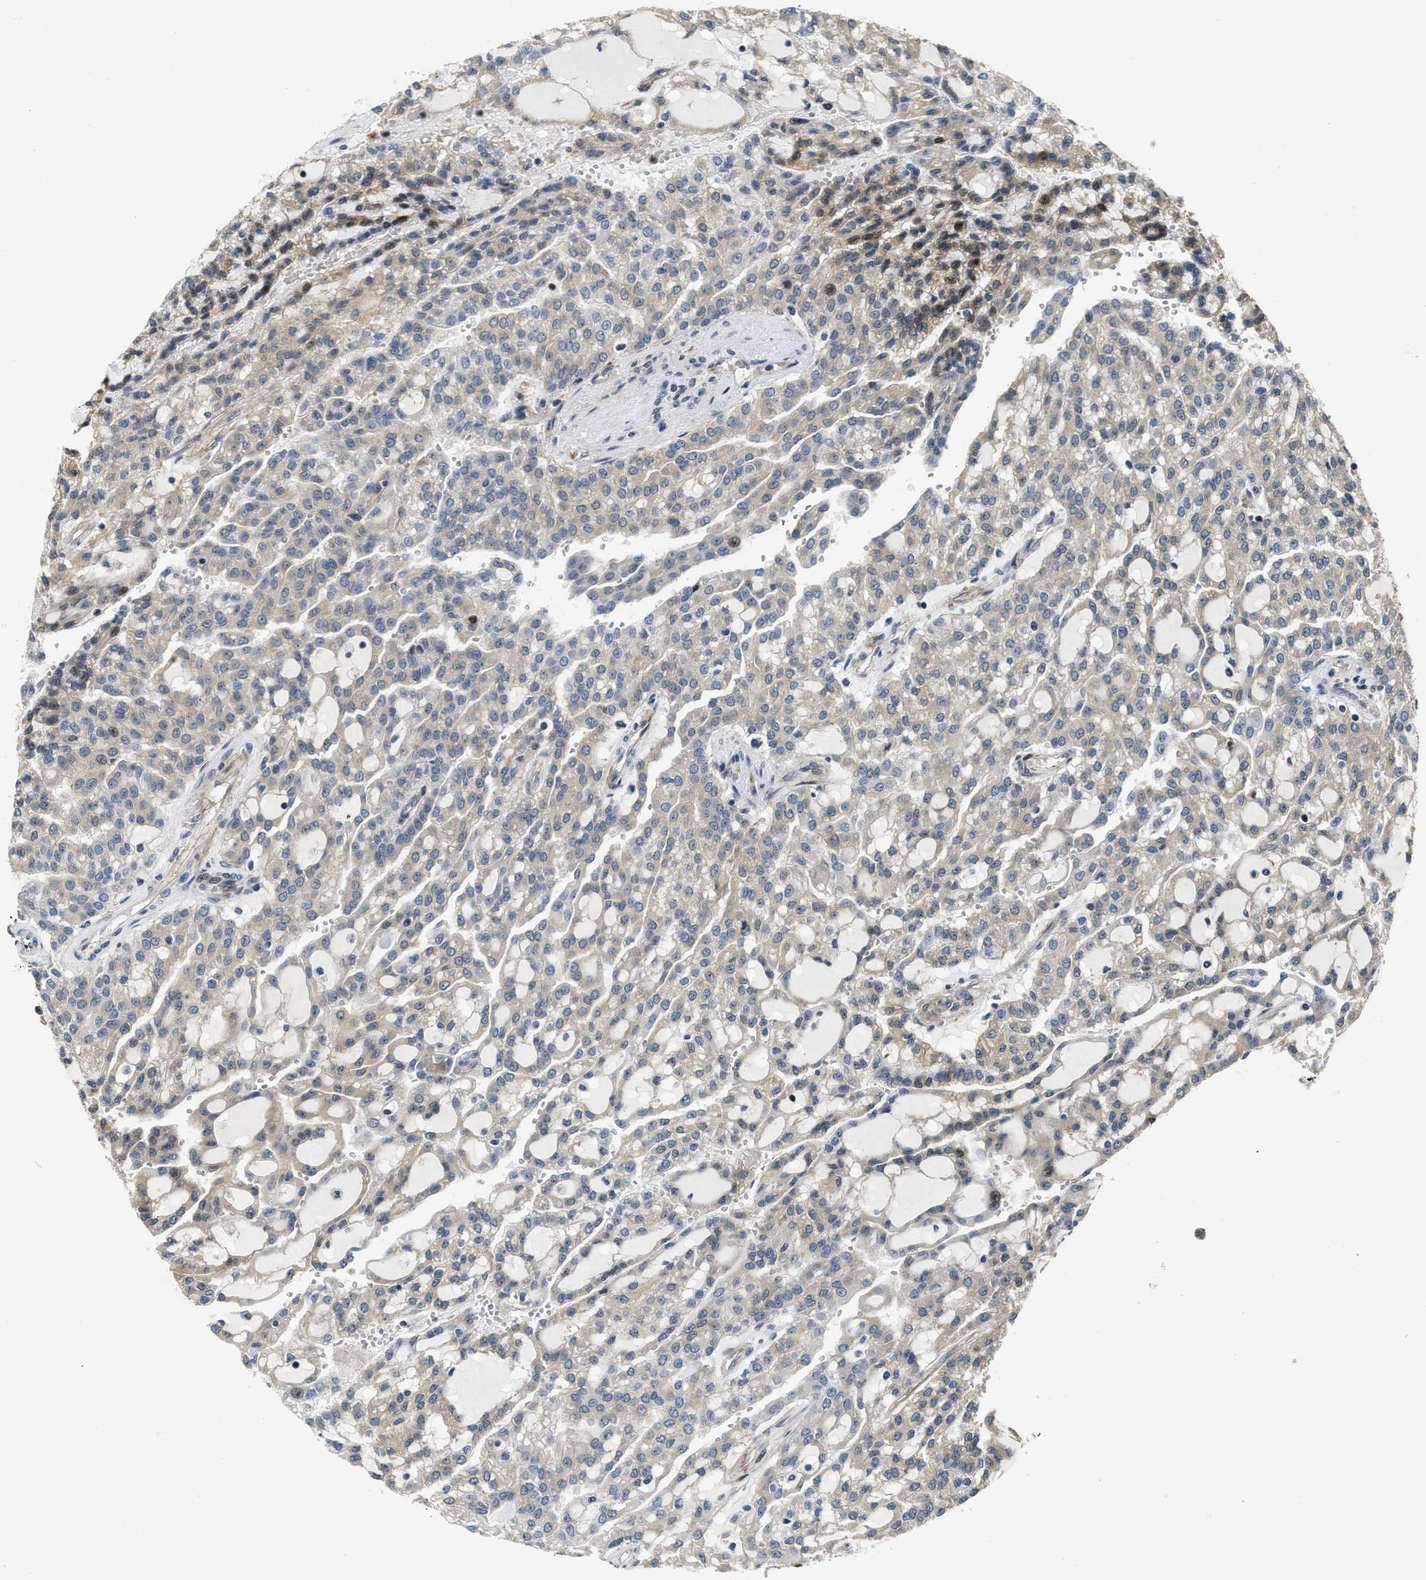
{"staining": {"intensity": "moderate", "quantity": "<25%", "location": "nuclear"}, "tissue": "renal cancer", "cell_type": "Tumor cells", "image_type": "cancer", "snomed": [{"axis": "morphology", "description": "Adenocarcinoma, NOS"}, {"axis": "topography", "description": "Kidney"}], "caption": "A brown stain shows moderate nuclear expression of a protein in human renal cancer (adenocarcinoma) tumor cells. The staining is performed using DAB (3,3'-diaminobenzidine) brown chromogen to label protein expression. The nuclei are counter-stained blue using hematoxylin.", "gene": "ALDH3A2", "patient": {"sex": "male", "age": 63}}